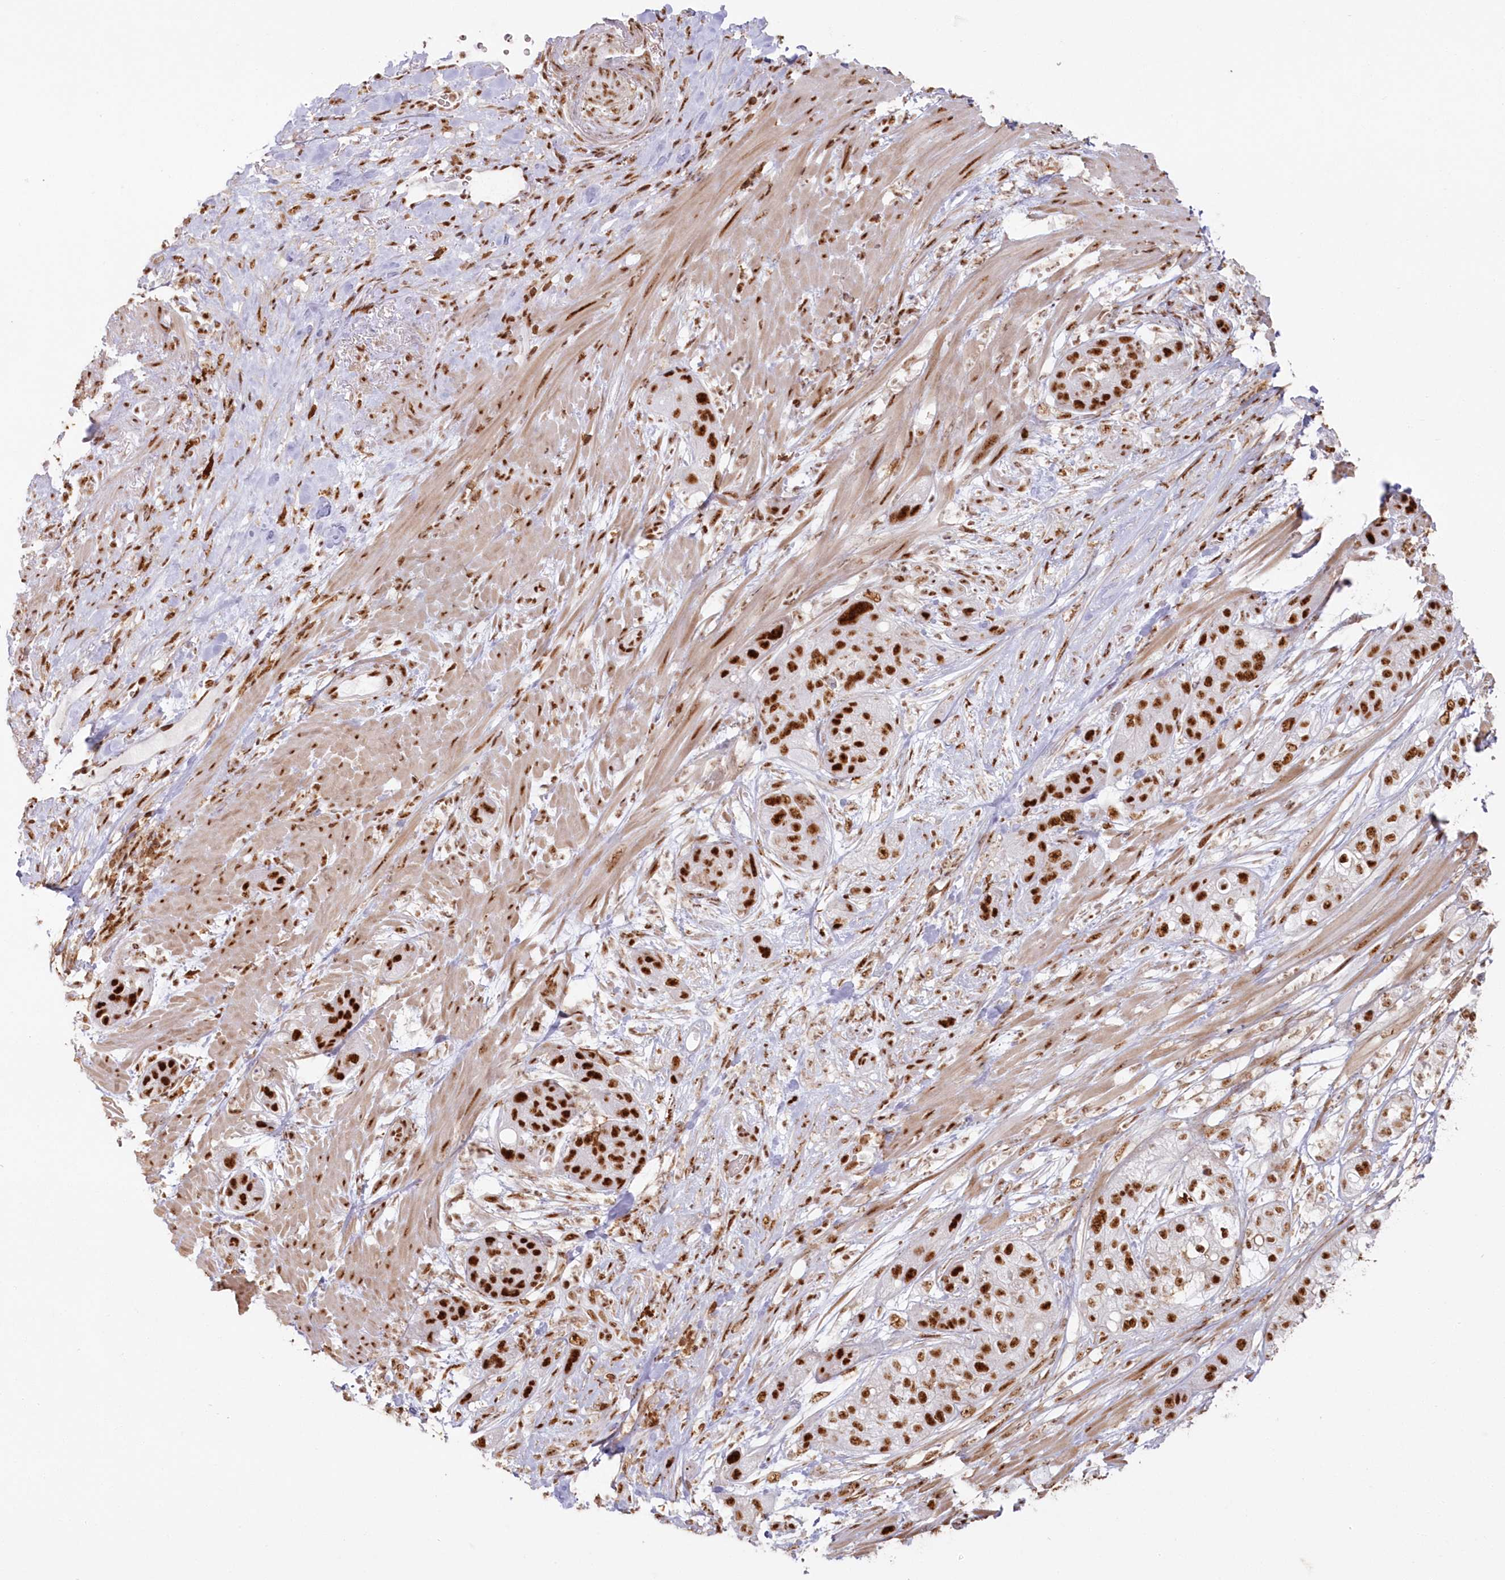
{"staining": {"intensity": "strong", "quantity": ">75%", "location": "nuclear"}, "tissue": "pancreatic cancer", "cell_type": "Tumor cells", "image_type": "cancer", "snomed": [{"axis": "morphology", "description": "Adenocarcinoma, NOS"}, {"axis": "topography", "description": "Pancreas"}], "caption": "Immunohistochemistry (IHC) image of neoplastic tissue: human pancreatic cancer stained using immunohistochemistry (IHC) exhibits high levels of strong protein expression localized specifically in the nuclear of tumor cells, appearing as a nuclear brown color.", "gene": "DDX46", "patient": {"sex": "female", "age": 78}}